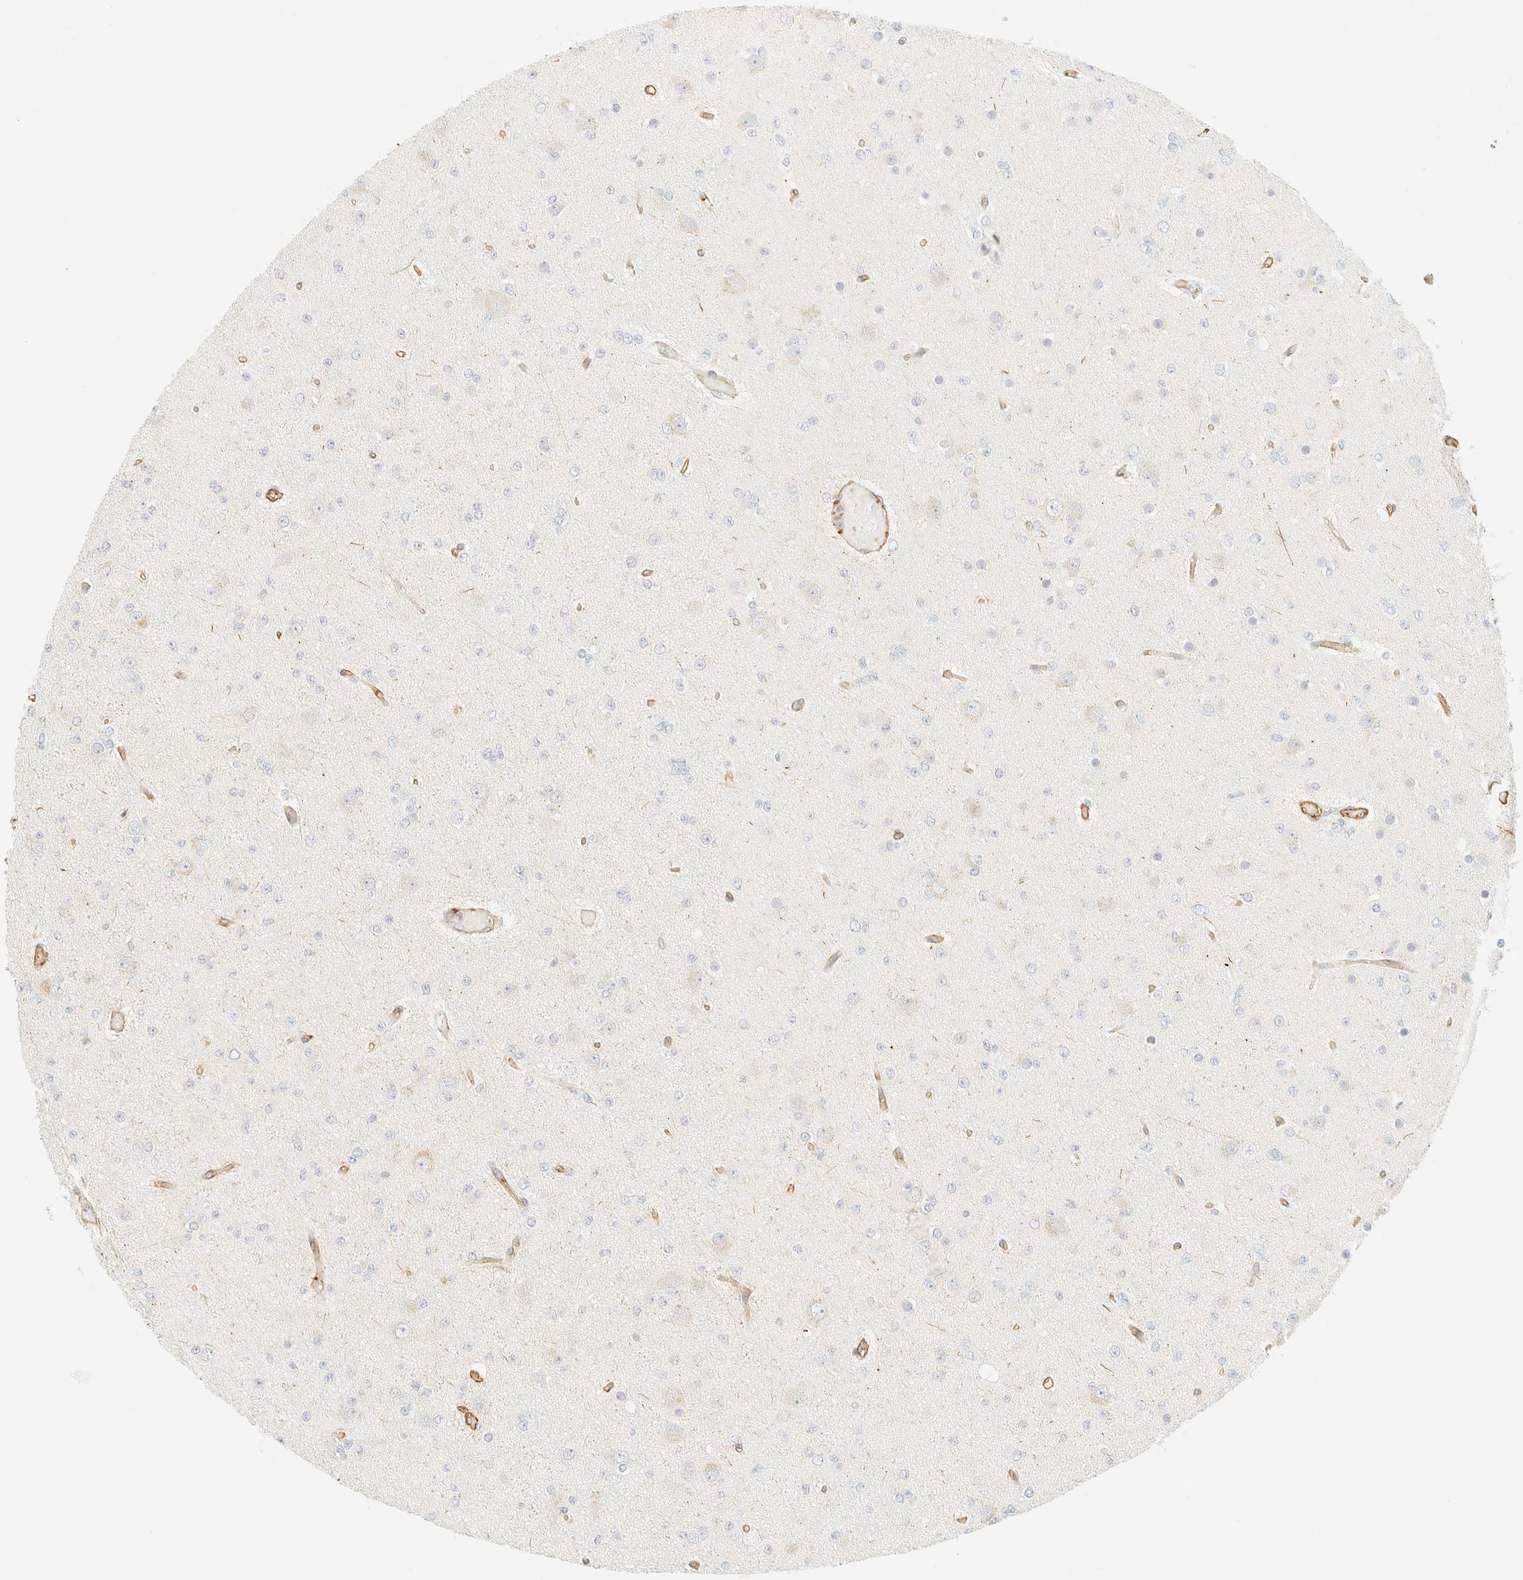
{"staining": {"intensity": "negative", "quantity": "none", "location": "none"}, "tissue": "glioma", "cell_type": "Tumor cells", "image_type": "cancer", "snomed": [{"axis": "morphology", "description": "Glioma, malignant, Low grade"}, {"axis": "topography", "description": "Brain"}], "caption": "Immunohistochemistry histopathology image of human glioma stained for a protein (brown), which reveals no expression in tumor cells.", "gene": "OTOP2", "patient": {"sex": "female", "age": 22}}